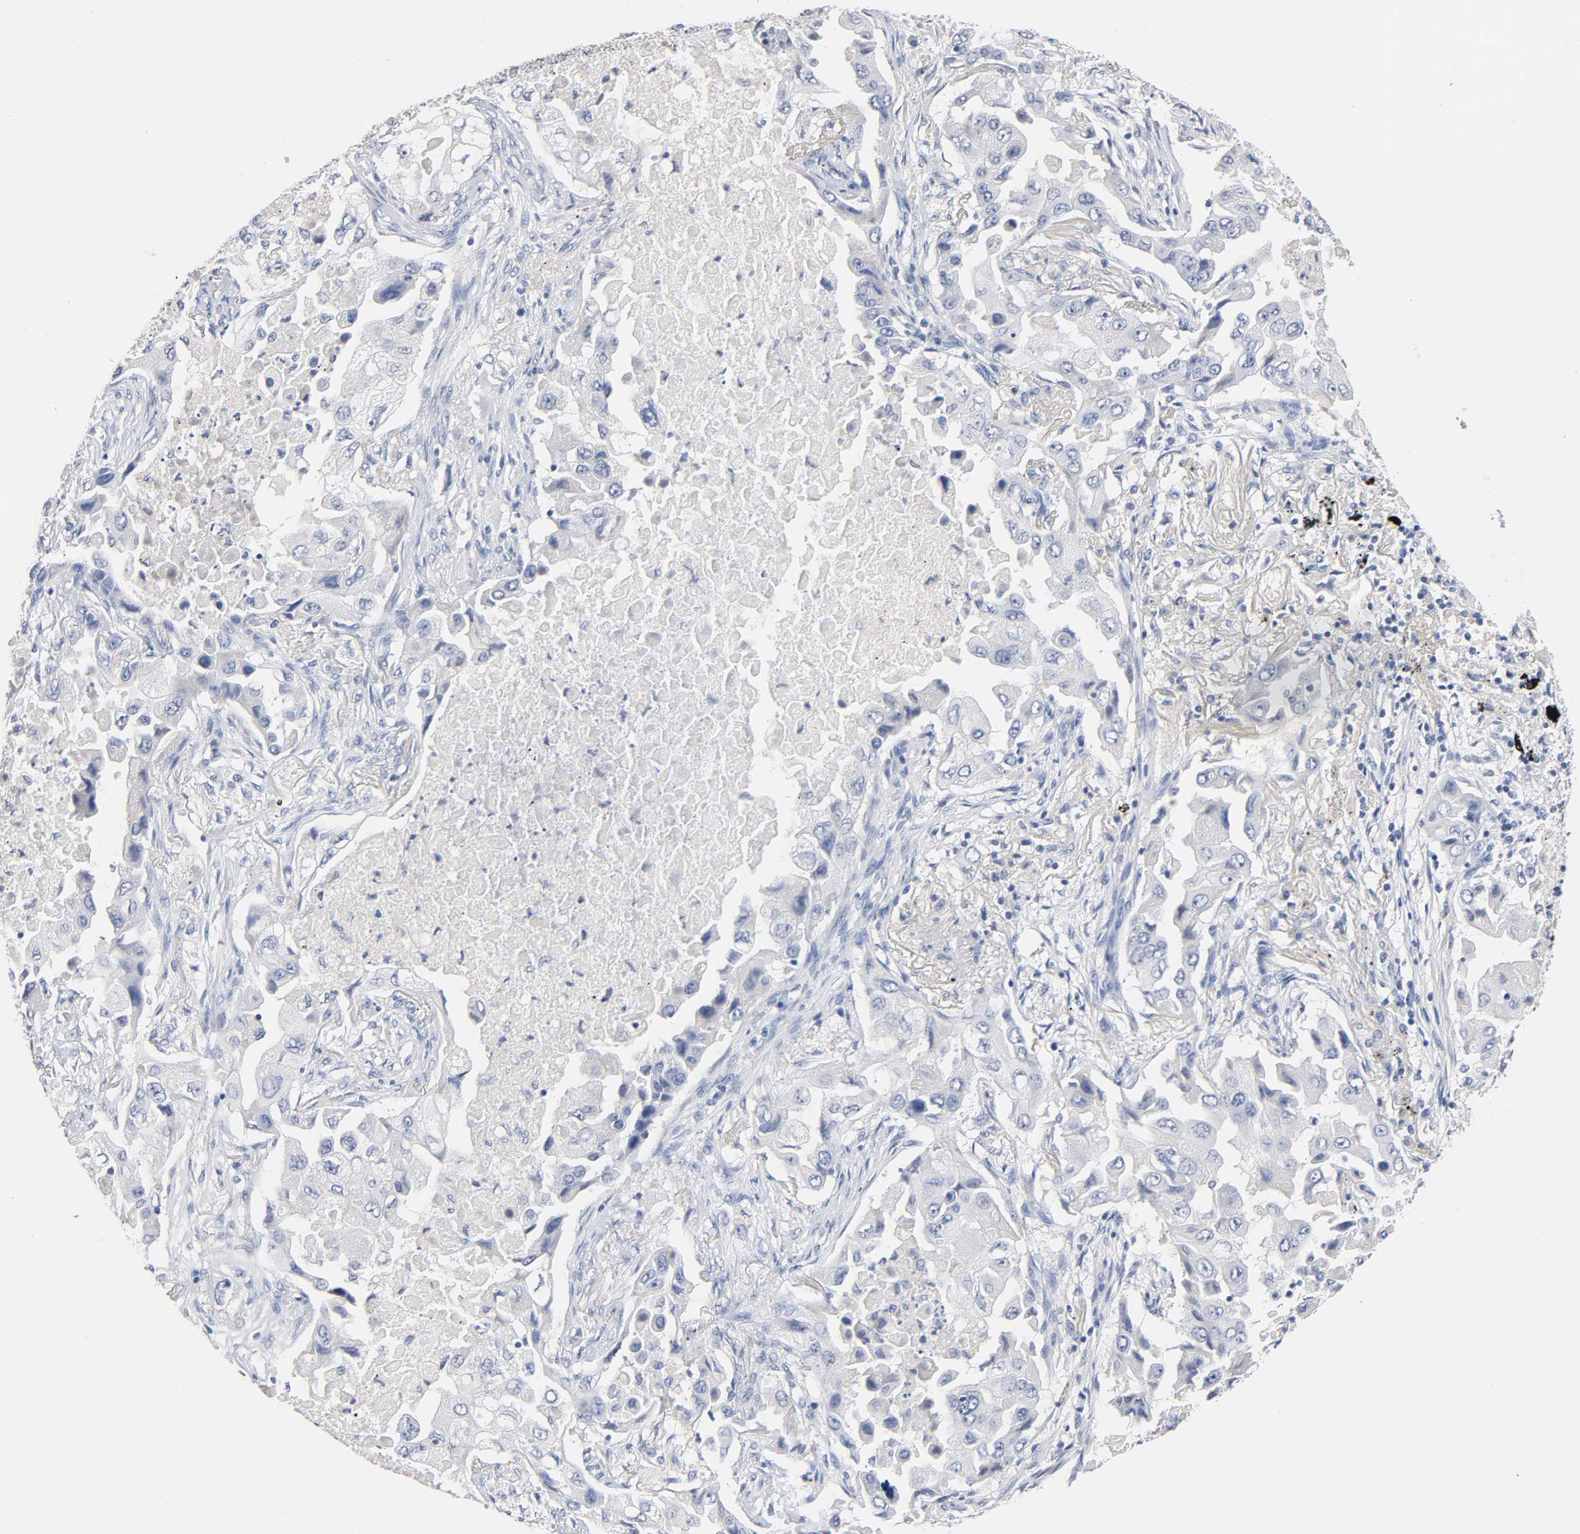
{"staining": {"intensity": "negative", "quantity": "none", "location": "none"}, "tissue": "lung cancer", "cell_type": "Tumor cells", "image_type": "cancer", "snomed": [{"axis": "morphology", "description": "Adenocarcinoma, NOS"}, {"axis": "topography", "description": "Lung"}], "caption": "A high-resolution image shows immunohistochemistry (IHC) staining of lung adenocarcinoma, which reveals no significant positivity in tumor cells.", "gene": "ZCCHC13", "patient": {"sex": "female", "age": 65}}